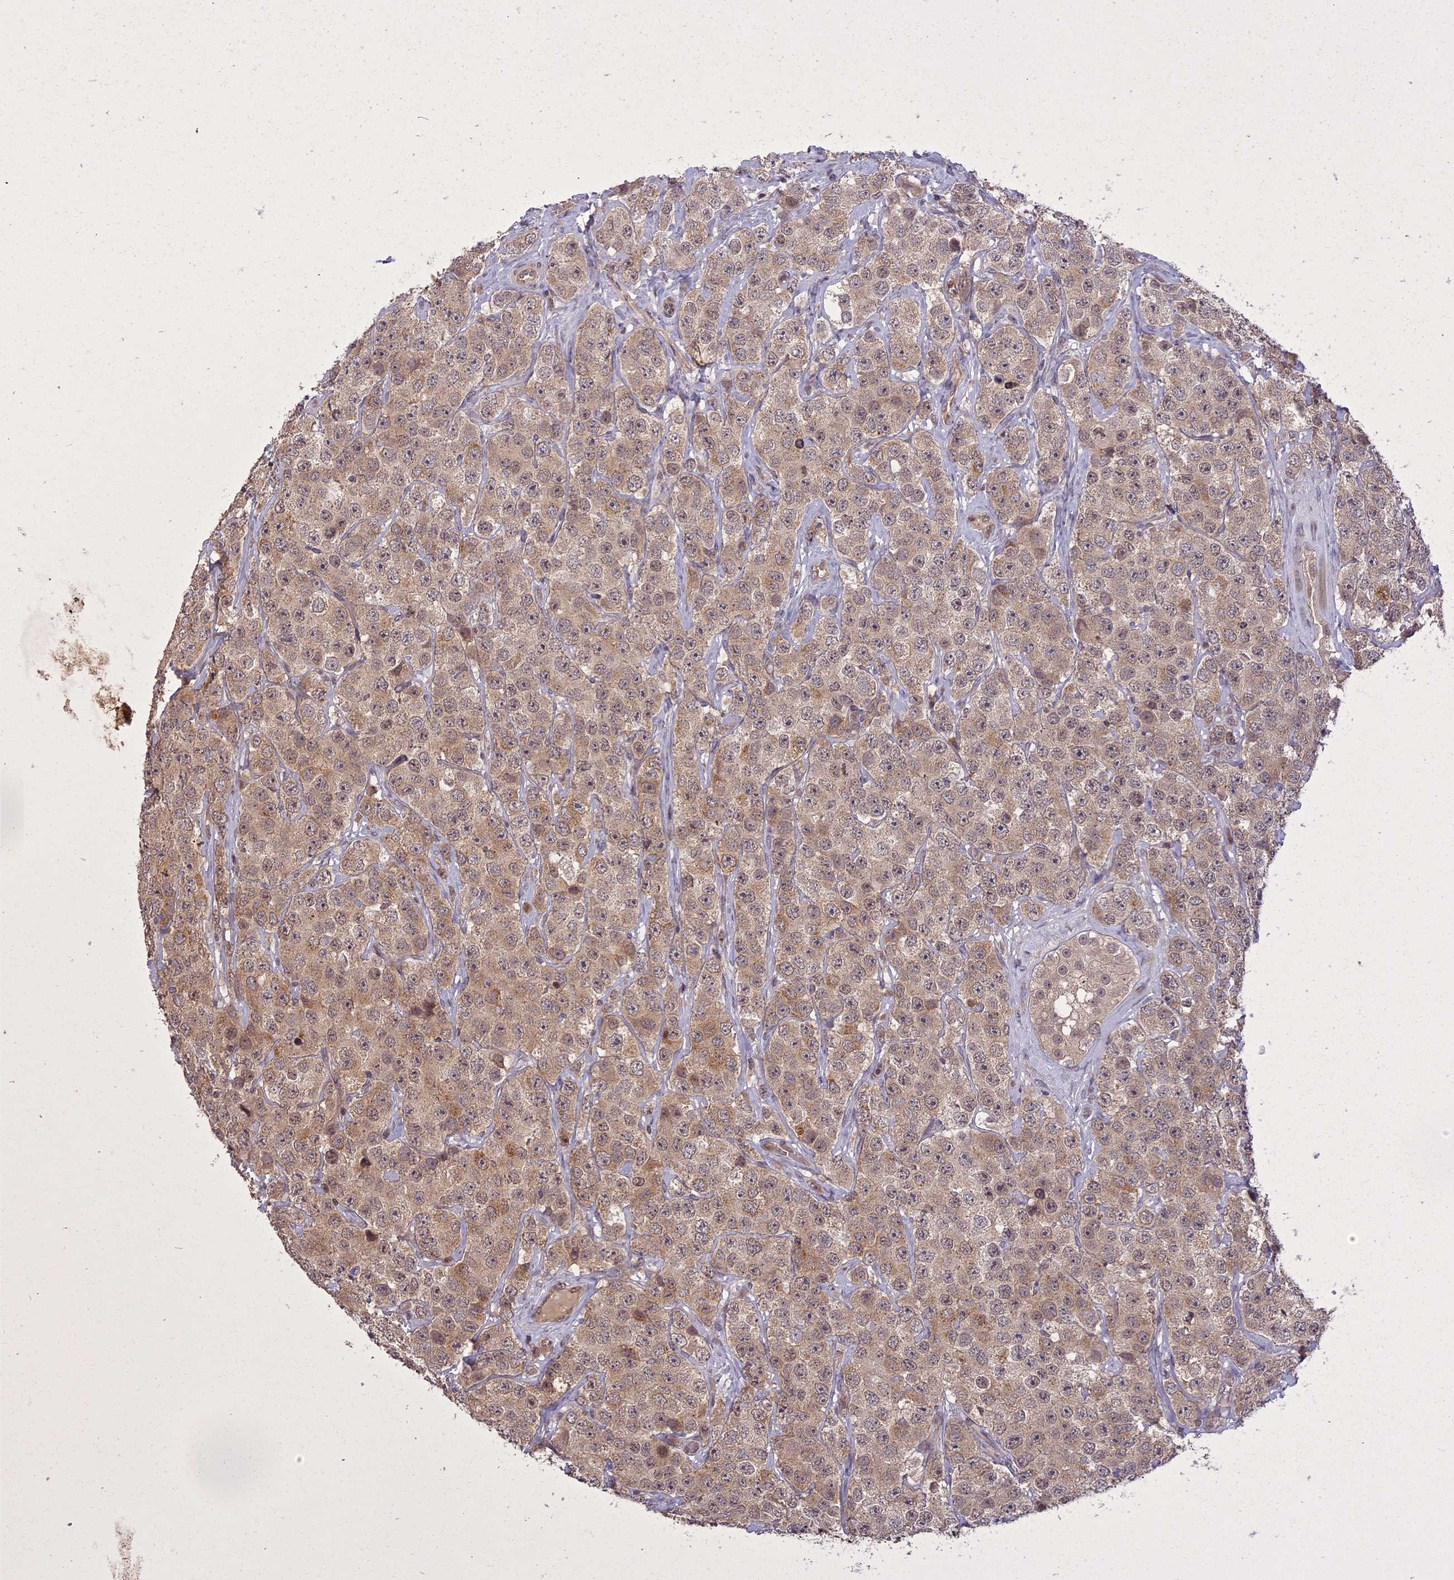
{"staining": {"intensity": "moderate", "quantity": "25%-75%", "location": "cytoplasmic/membranous"}, "tissue": "testis cancer", "cell_type": "Tumor cells", "image_type": "cancer", "snomed": [{"axis": "morphology", "description": "Seminoma, NOS"}, {"axis": "topography", "description": "Testis"}], "caption": "Protein staining displays moderate cytoplasmic/membranous positivity in about 25%-75% of tumor cells in seminoma (testis).", "gene": "ING5", "patient": {"sex": "male", "age": 28}}